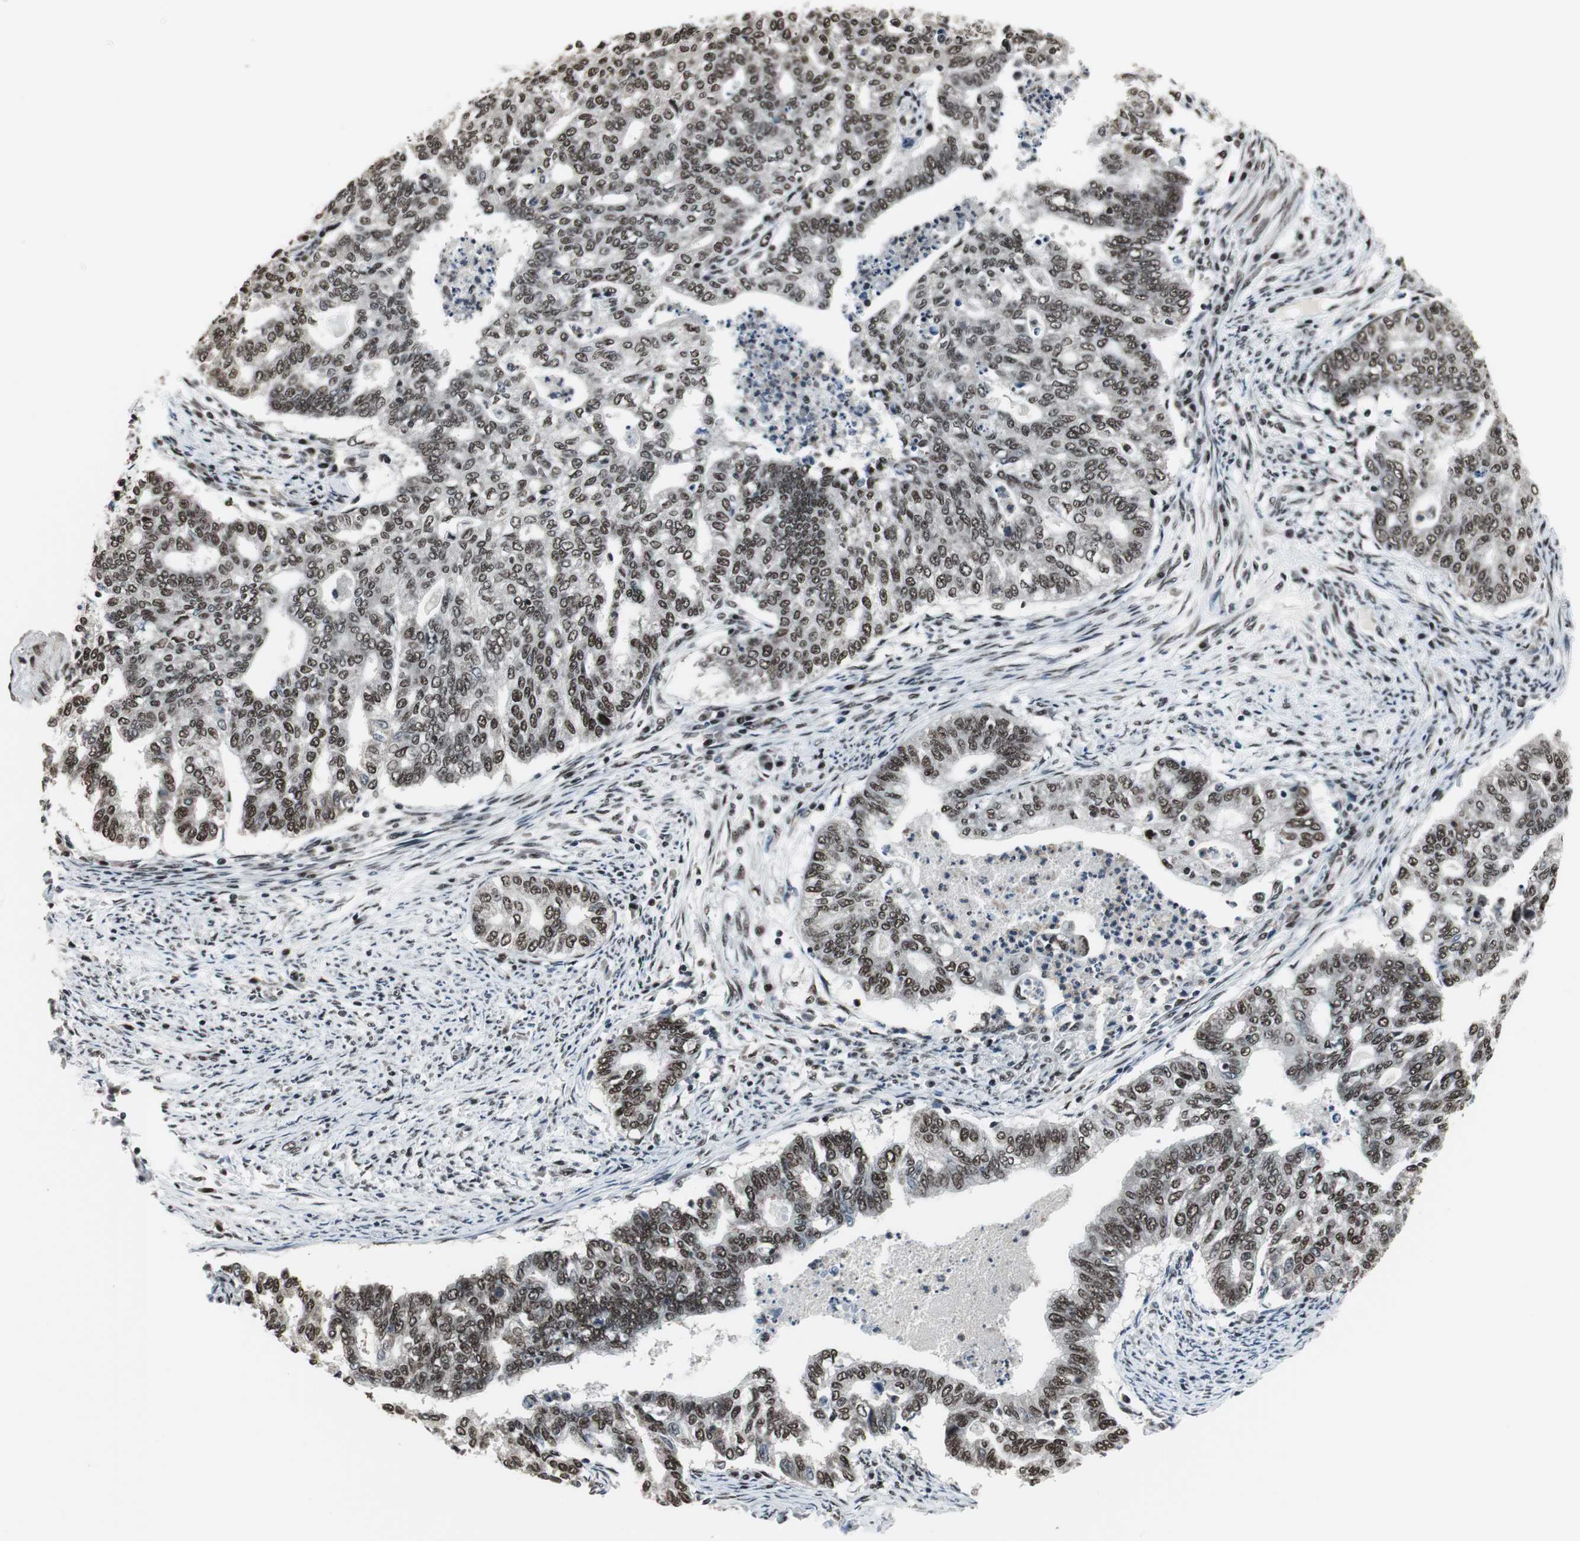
{"staining": {"intensity": "strong", "quantity": "25%-75%", "location": "nuclear"}, "tissue": "endometrial cancer", "cell_type": "Tumor cells", "image_type": "cancer", "snomed": [{"axis": "morphology", "description": "Adenocarcinoma, NOS"}, {"axis": "topography", "description": "Endometrium"}], "caption": "An image showing strong nuclear staining in approximately 25%-75% of tumor cells in endometrial cancer (adenocarcinoma), as visualized by brown immunohistochemical staining.", "gene": "CDK9", "patient": {"sex": "female", "age": 79}}